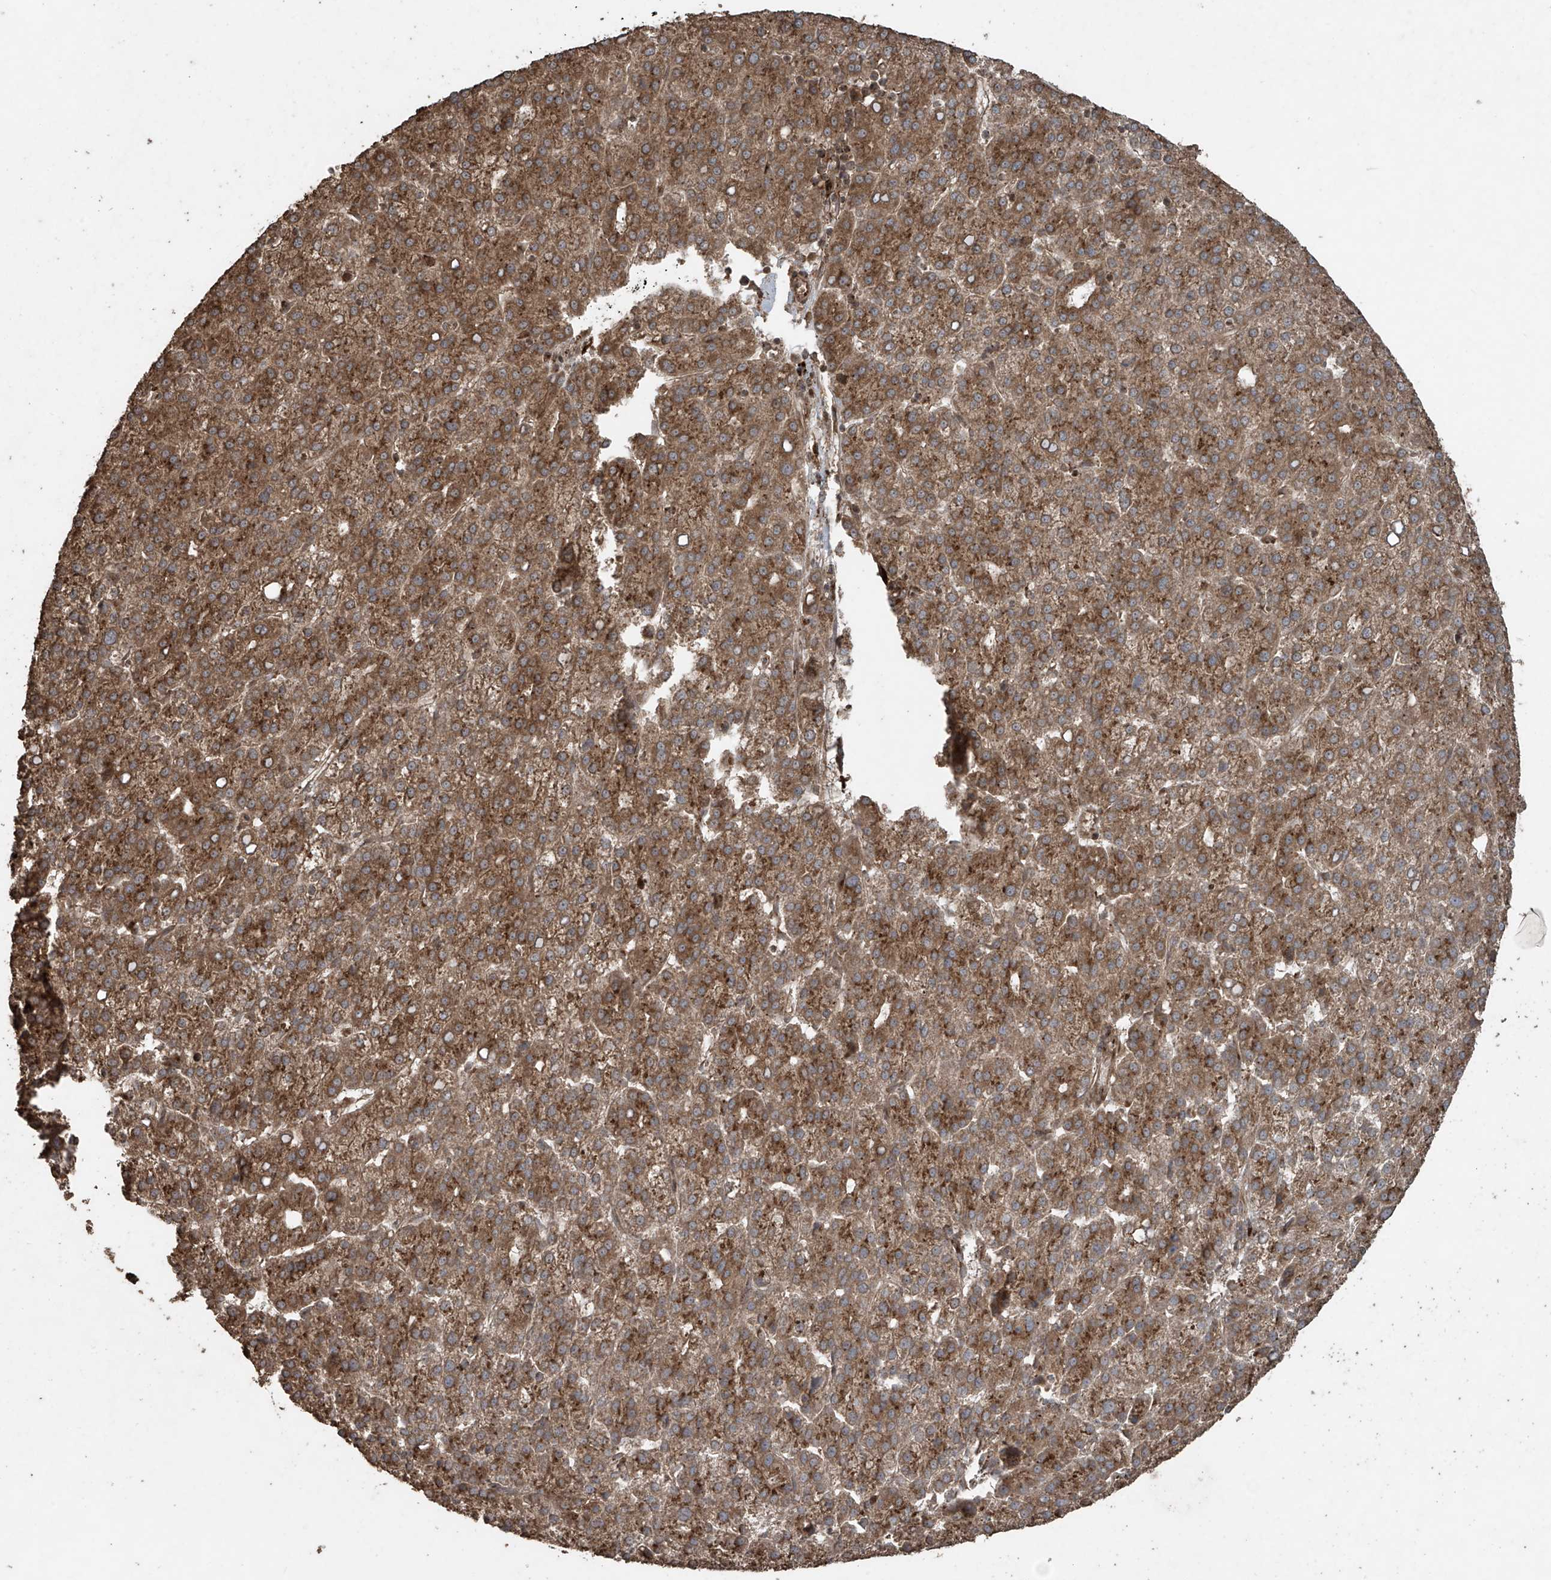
{"staining": {"intensity": "strong", "quantity": ">75%", "location": "cytoplasmic/membranous"}, "tissue": "liver cancer", "cell_type": "Tumor cells", "image_type": "cancer", "snomed": [{"axis": "morphology", "description": "Carcinoma, Hepatocellular, NOS"}, {"axis": "topography", "description": "Liver"}], "caption": "Tumor cells reveal high levels of strong cytoplasmic/membranous expression in about >75% of cells in liver cancer (hepatocellular carcinoma).", "gene": "PGPEP1", "patient": {"sex": "female", "age": 58}}